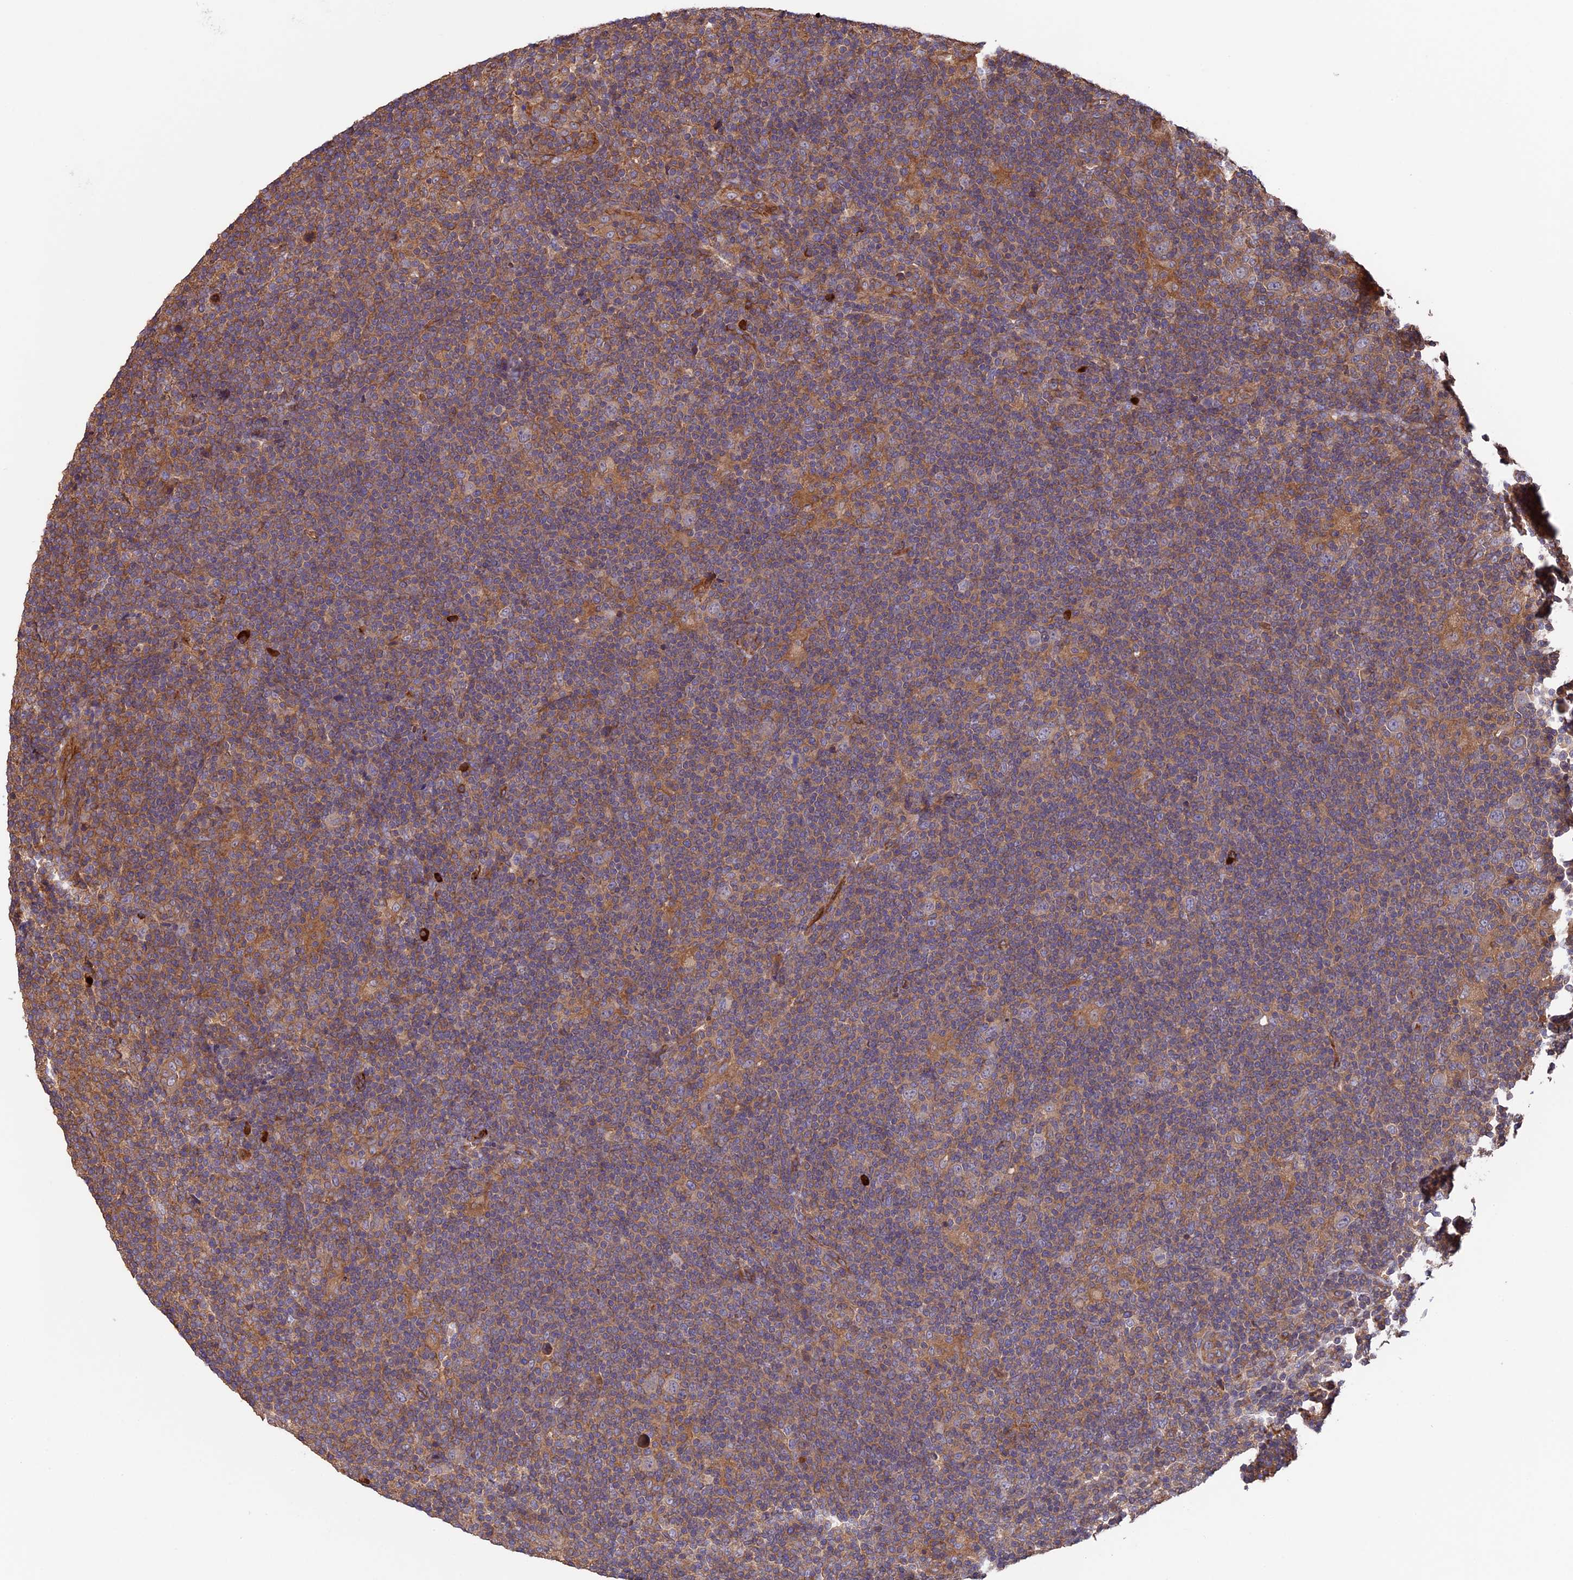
{"staining": {"intensity": "moderate", "quantity": "<25%", "location": "cytoplasmic/membranous"}, "tissue": "lymphoma", "cell_type": "Tumor cells", "image_type": "cancer", "snomed": [{"axis": "morphology", "description": "Hodgkin's disease, NOS"}, {"axis": "topography", "description": "Lymph node"}], "caption": "Approximately <25% of tumor cells in Hodgkin's disease show moderate cytoplasmic/membranous protein expression as visualized by brown immunohistochemical staining.", "gene": "GAS8", "patient": {"sex": "female", "age": 57}}